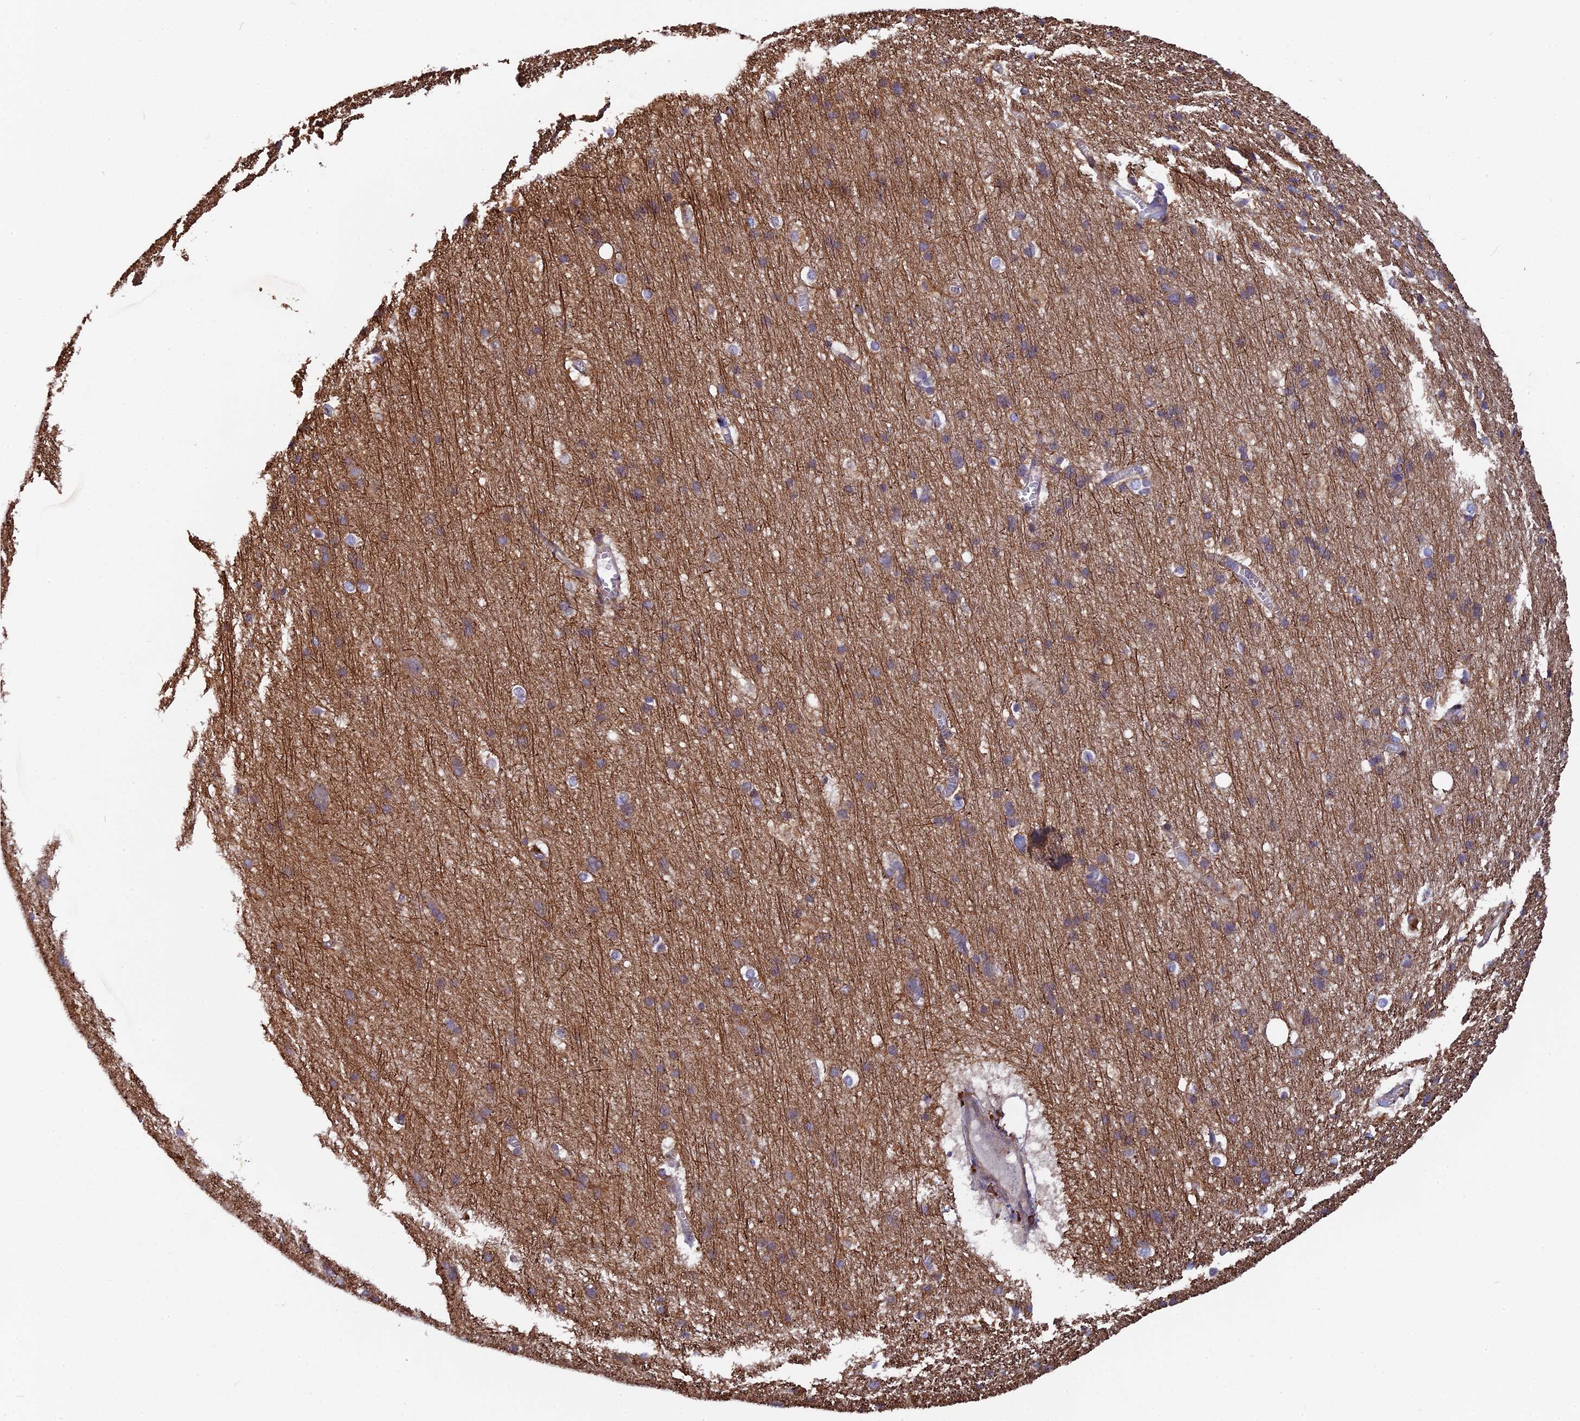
{"staining": {"intensity": "negative", "quantity": "none", "location": "none"}, "tissue": "cerebral cortex", "cell_type": "Endothelial cells", "image_type": "normal", "snomed": [{"axis": "morphology", "description": "Normal tissue, NOS"}, {"axis": "topography", "description": "Cerebral cortex"}], "caption": "Benign cerebral cortex was stained to show a protein in brown. There is no significant positivity in endothelial cells. The staining is performed using DAB (3,3'-diaminobenzidine) brown chromogen with nuclei counter-stained in using hematoxylin.", "gene": "CCDC153", "patient": {"sex": "male", "age": 54}}